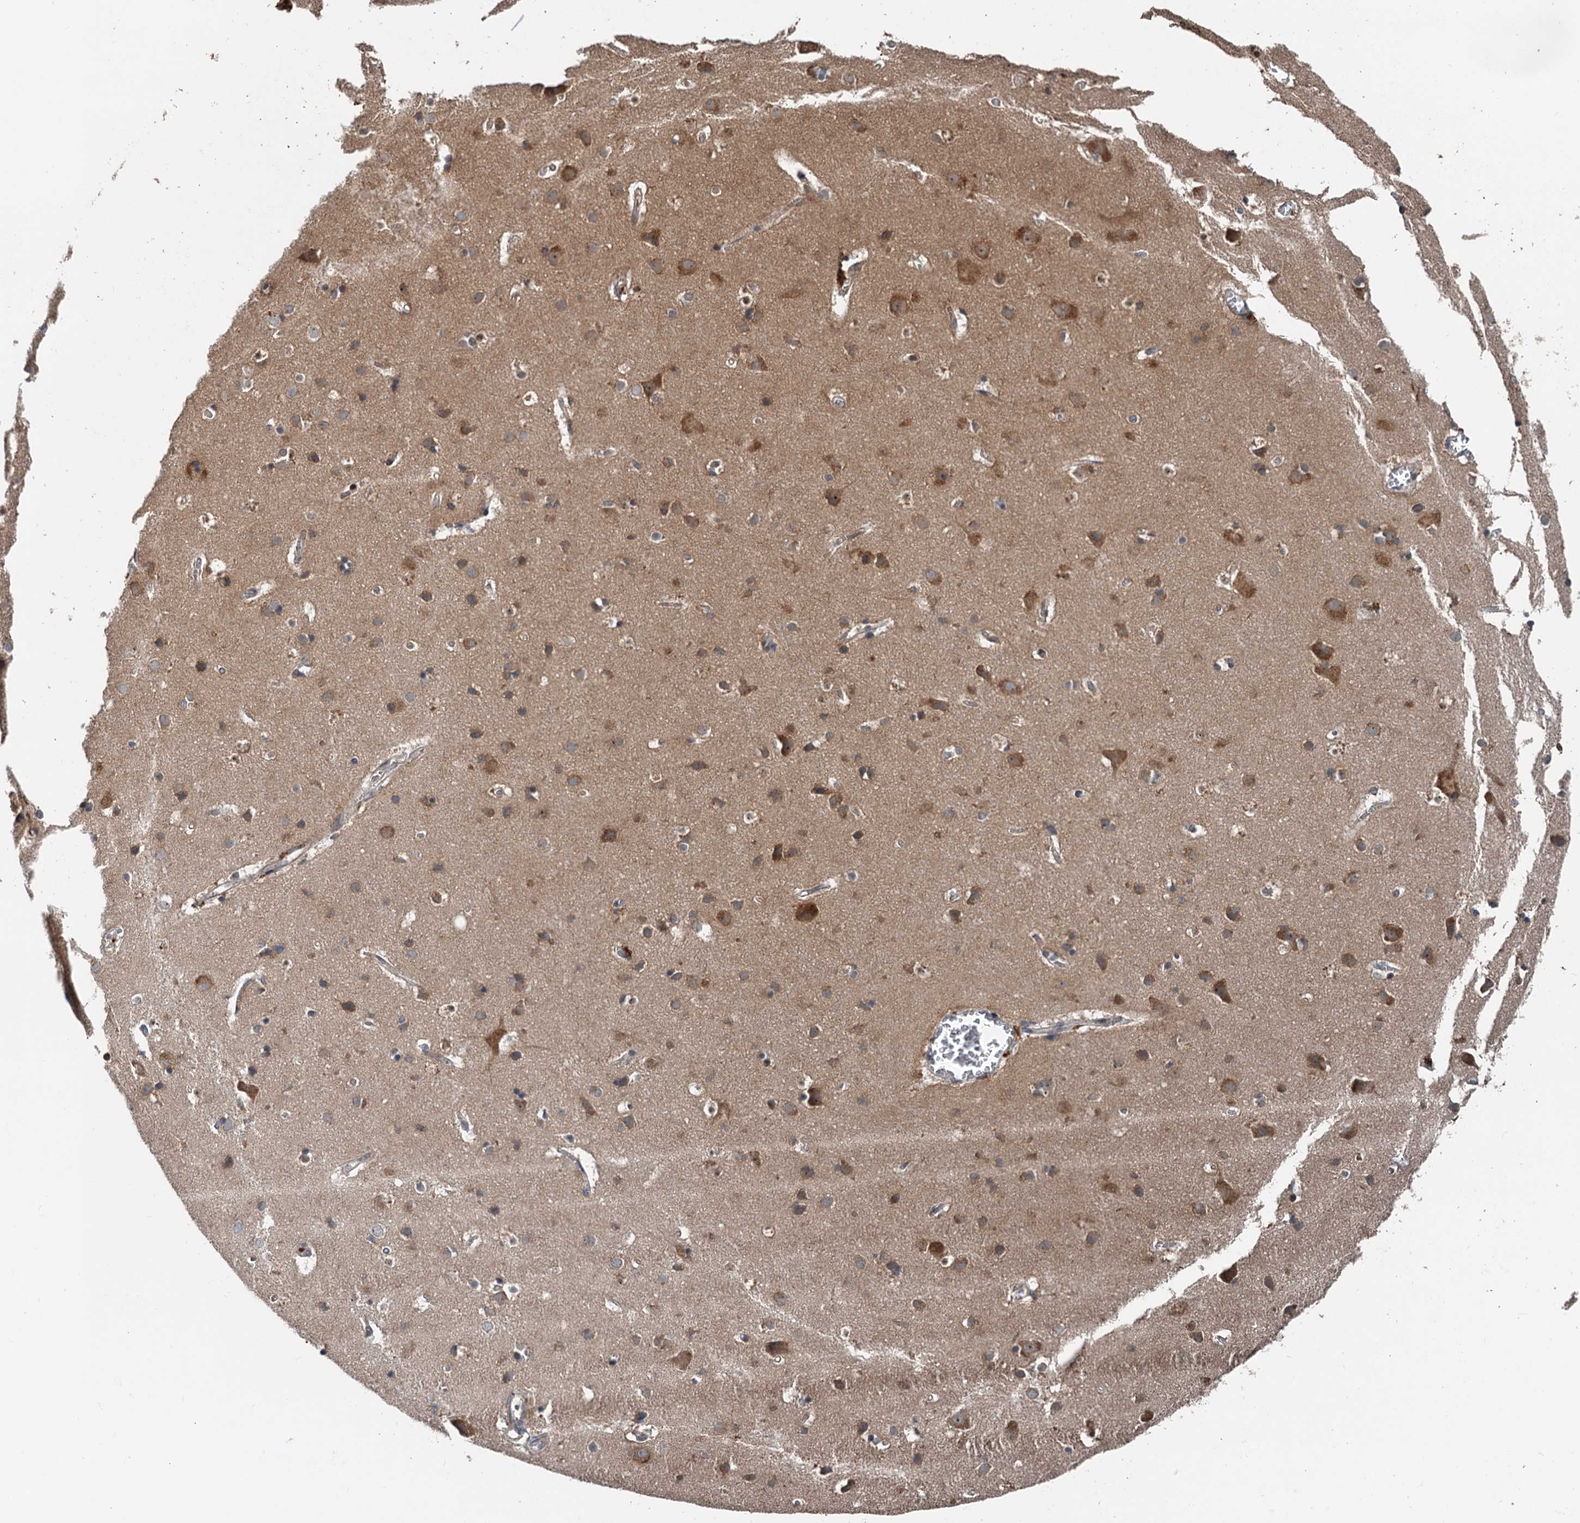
{"staining": {"intensity": "negative", "quantity": "none", "location": "none"}, "tissue": "cerebral cortex", "cell_type": "Endothelial cells", "image_type": "normal", "snomed": [{"axis": "morphology", "description": "Normal tissue, NOS"}, {"axis": "topography", "description": "Cerebral cortex"}], "caption": "A high-resolution image shows IHC staining of benign cerebral cortex, which exhibits no significant staining in endothelial cells. The staining was performed using DAB (3,3'-diaminobenzidine) to visualize the protein expression in brown, while the nuclei were stained in blue with hematoxylin (Magnification: 20x).", "gene": "N4BP2L2", "patient": {"sex": "male", "age": 54}}